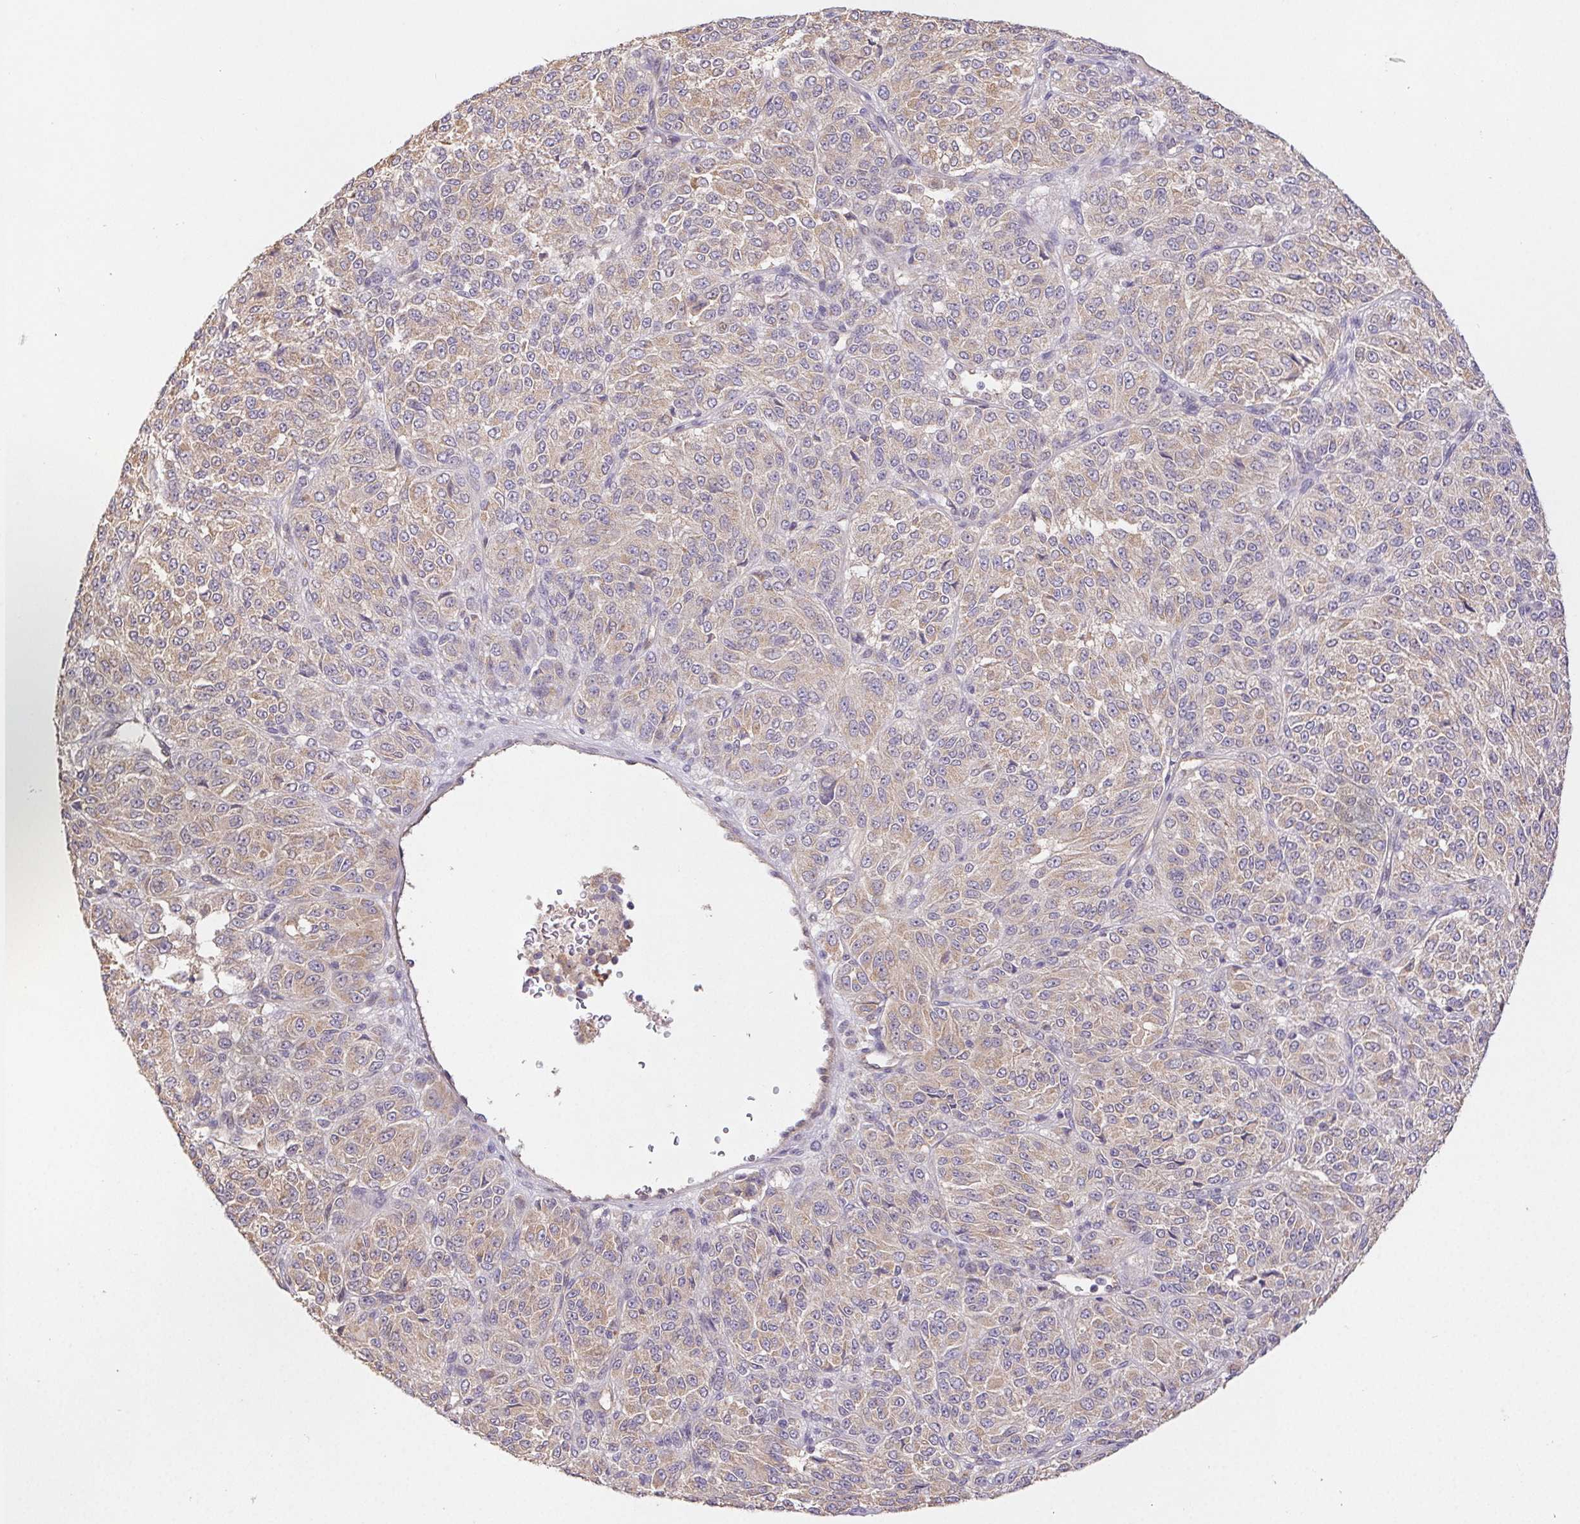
{"staining": {"intensity": "moderate", "quantity": "25%-75%", "location": "cytoplasmic/membranous"}, "tissue": "melanoma", "cell_type": "Tumor cells", "image_type": "cancer", "snomed": [{"axis": "morphology", "description": "Malignant melanoma, Metastatic site"}, {"axis": "topography", "description": "Brain"}], "caption": "Tumor cells reveal moderate cytoplasmic/membranous expression in about 25%-75% of cells in malignant melanoma (metastatic site). The protein is shown in brown color, while the nuclei are stained blue.", "gene": "RAB11A", "patient": {"sex": "female", "age": 56}}